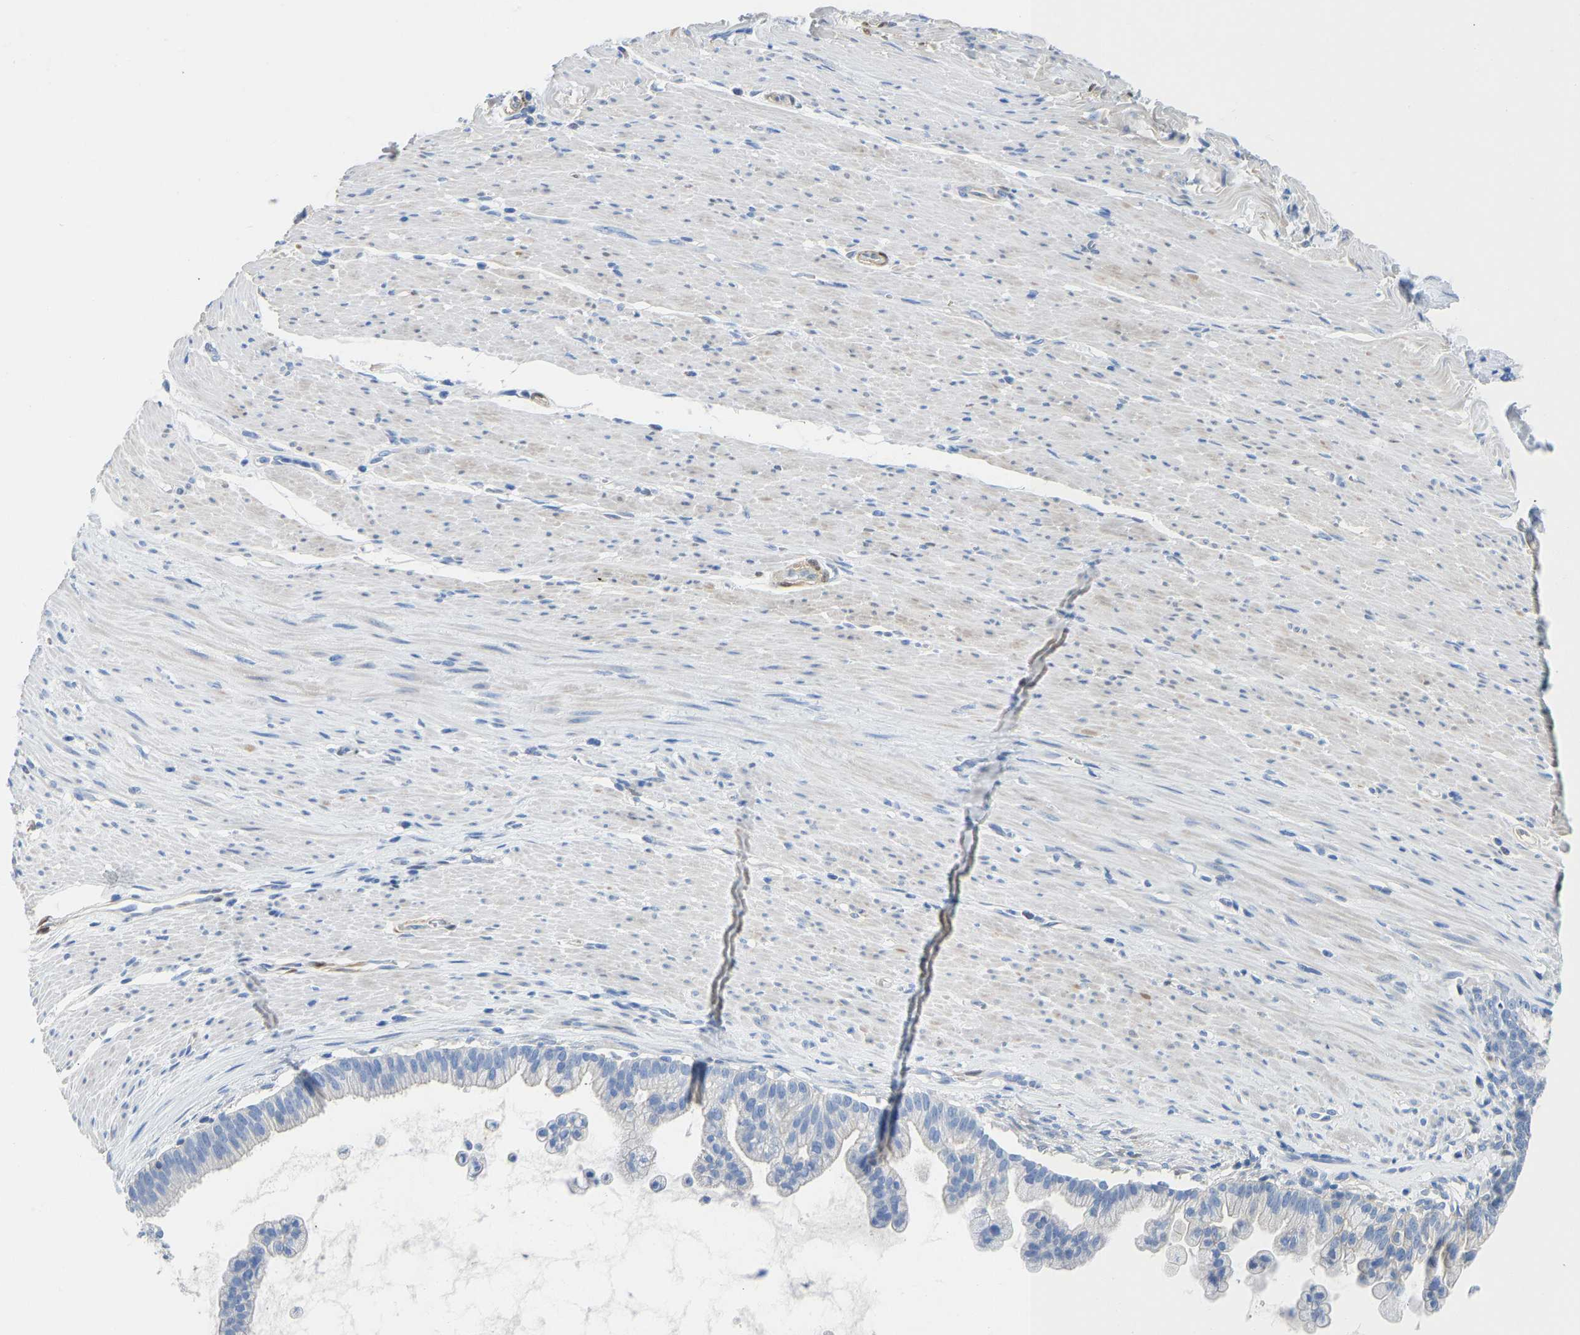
{"staining": {"intensity": "negative", "quantity": "none", "location": "none"}, "tissue": "pancreatic cancer", "cell_type": "Tumor cells", "image_type": "cancer", "snomed": [{"axis": "morphology", "description": "Adenocarcinoma, NOS"}, {"axis": "topography", "description": "Pancreas"}], "caption": "Protein analysis of pancreatic cancer (adenocarcinoma) demonstrates no significant expression in tumor cells.", "gene": "NKAIN3", "patient": {"sex": "male", "age": 69}}